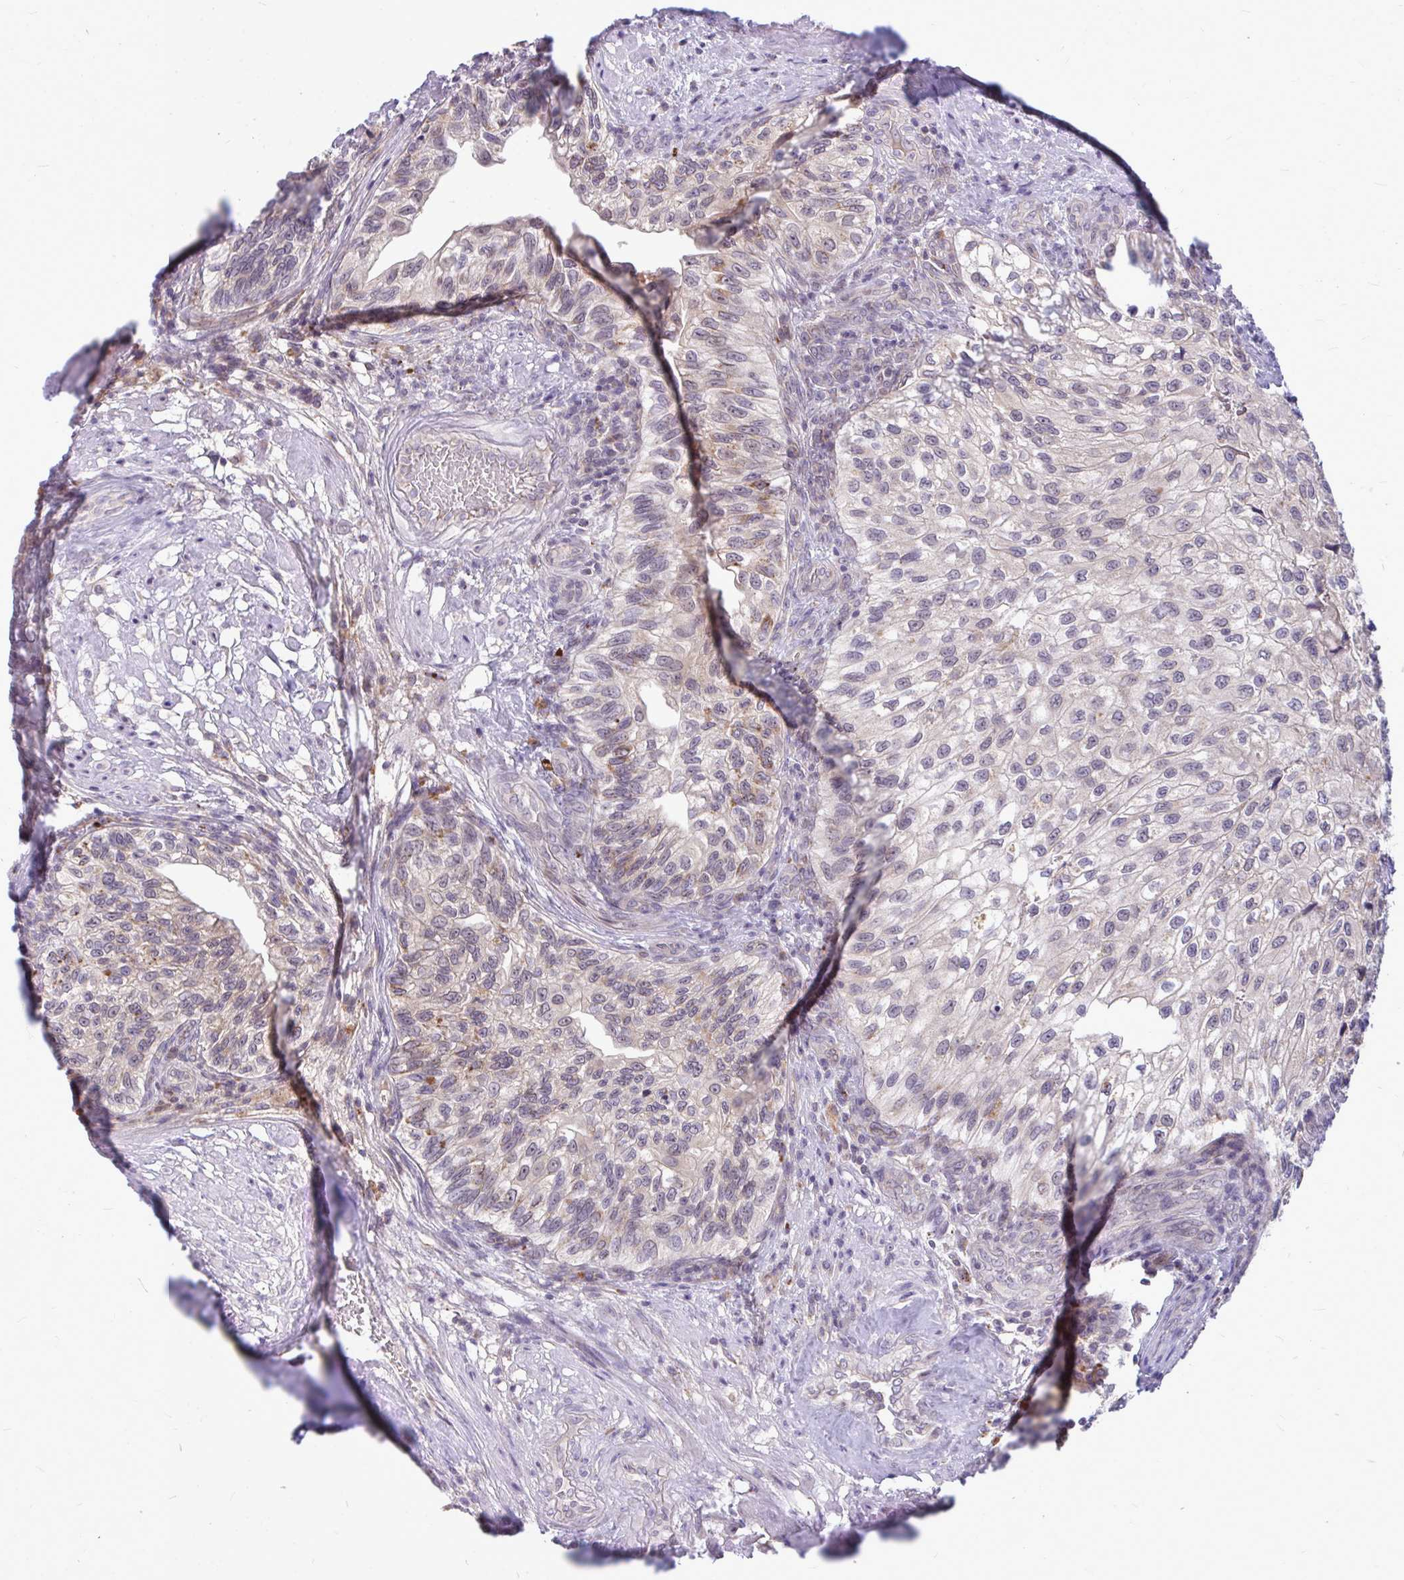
{"staining": {"intensity": "weak", "quantity": "<25%", "location": "nuclear"}, "tissue": "urothelial cancer", "cell_type": "Tumor cells", "image_type": "cancer", "snomed": [{"axis": "morphology", "description": "Urothelial carcinoma, NOS"}, {"axis": "topography", "description": "Urinary bladder"}], "caption": "A high-resolution histopathology image shows IHC staining of transitional cell carcinoma, which demonstrates no significant positivity in tumor cells.", "gene": "ZSCAN25", "patient": {"sex": "male", "age": 87}}